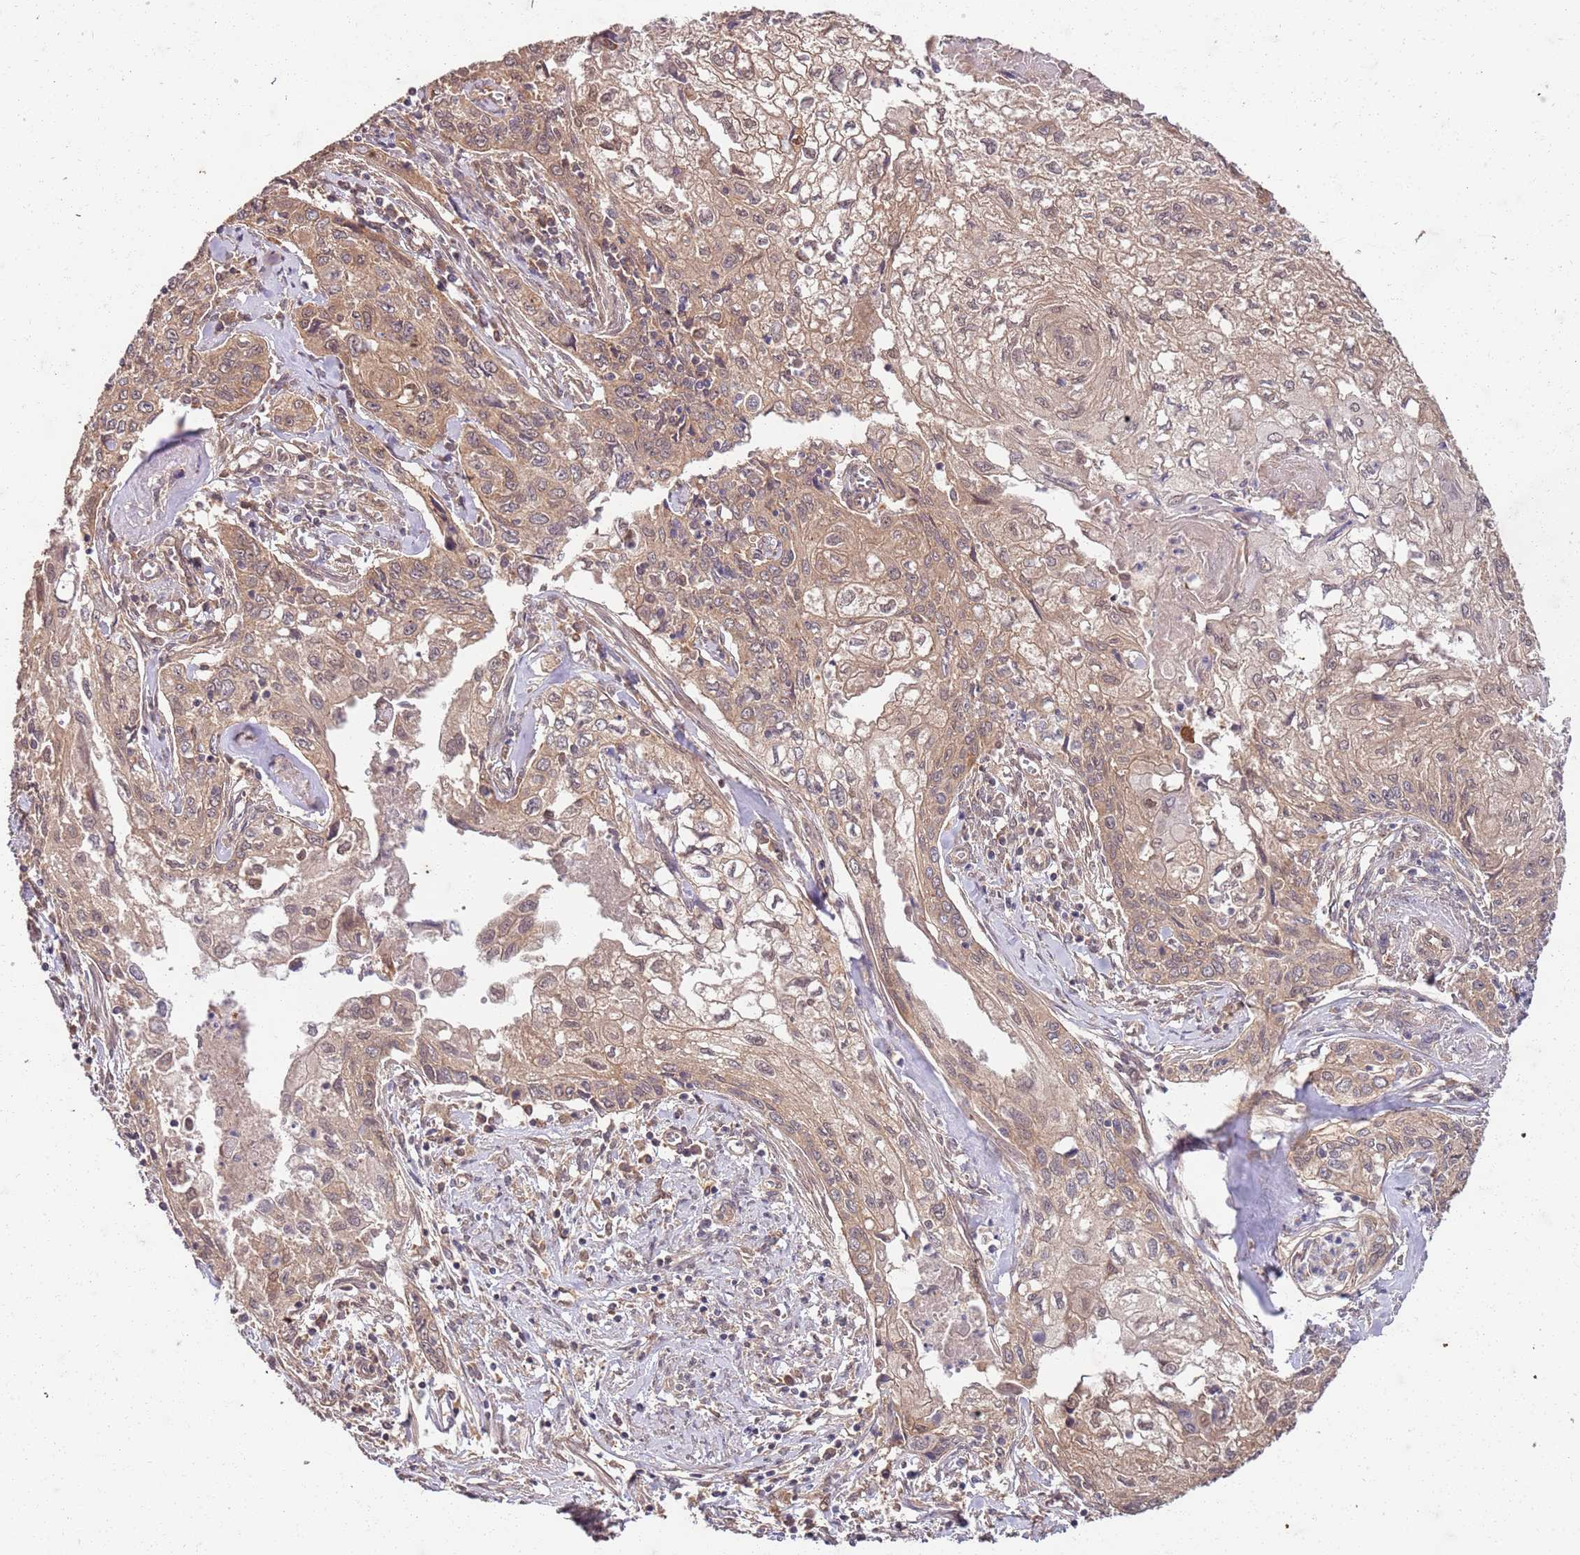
{"staining": {"intensity": "moderate", "quantity": ">75%", "location": "cytoplasmic/membranous,nuclear"}, "tissue": "cervical cancer", "cell_type": "Tumor cells", "image_type": "cancer", "snomed": [{"axis": "morphology", "description": "Squamous cell carcinoma, NOS"}, {"axis": "topography", "description": "Cervix"}], "caption": "A medium amount of moderate cytoplasmic/membranous and nuclear staining is identified in approximately >75% of tumor cells in cervical cancer (squamous cell carcinoma) tissue. The protein is stained brown, and the nuclei are stained in blue (DAB IHC with brightfield microscopy, high magnification).", "gene": "UBE3A", "patient": {"sex": "female", "age": 67}}